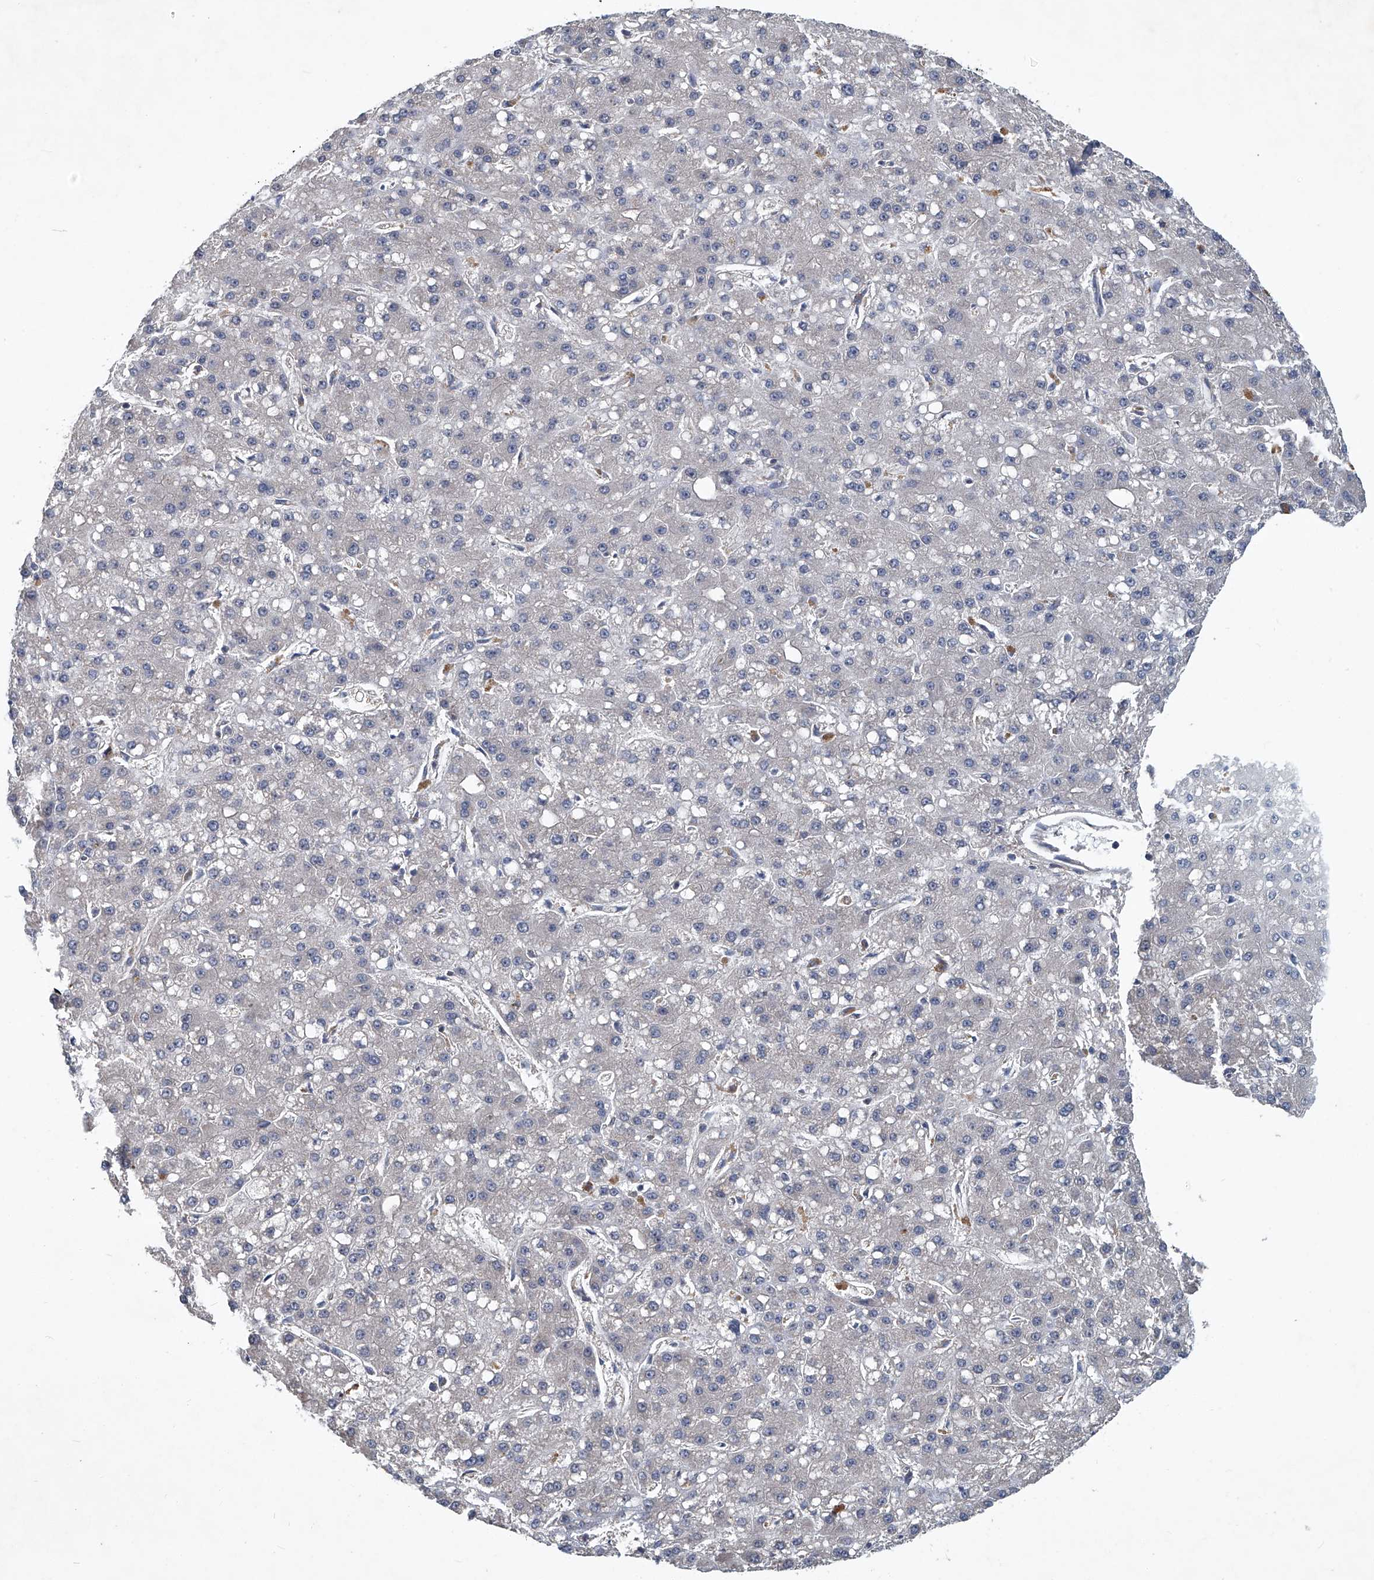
{"staining": {"intensity": "negative", "quantity": "none", "location": "none"}, "tissue": "liver cancer", "cell_type": "Tumor cells", "image_type": "cancer", "snomed": [{"axis": "morphology", "description": "Carcinoma, Hepatocellular, NOS"}, {"axis": "topography", "description": "Liver"}], "caption": "A histopathology image of liver cancer stained for a protein reveals no brown staining in tumor cells.", "gene": "ANKRD34A", "patient": {"sex": "male", "age": 67}}